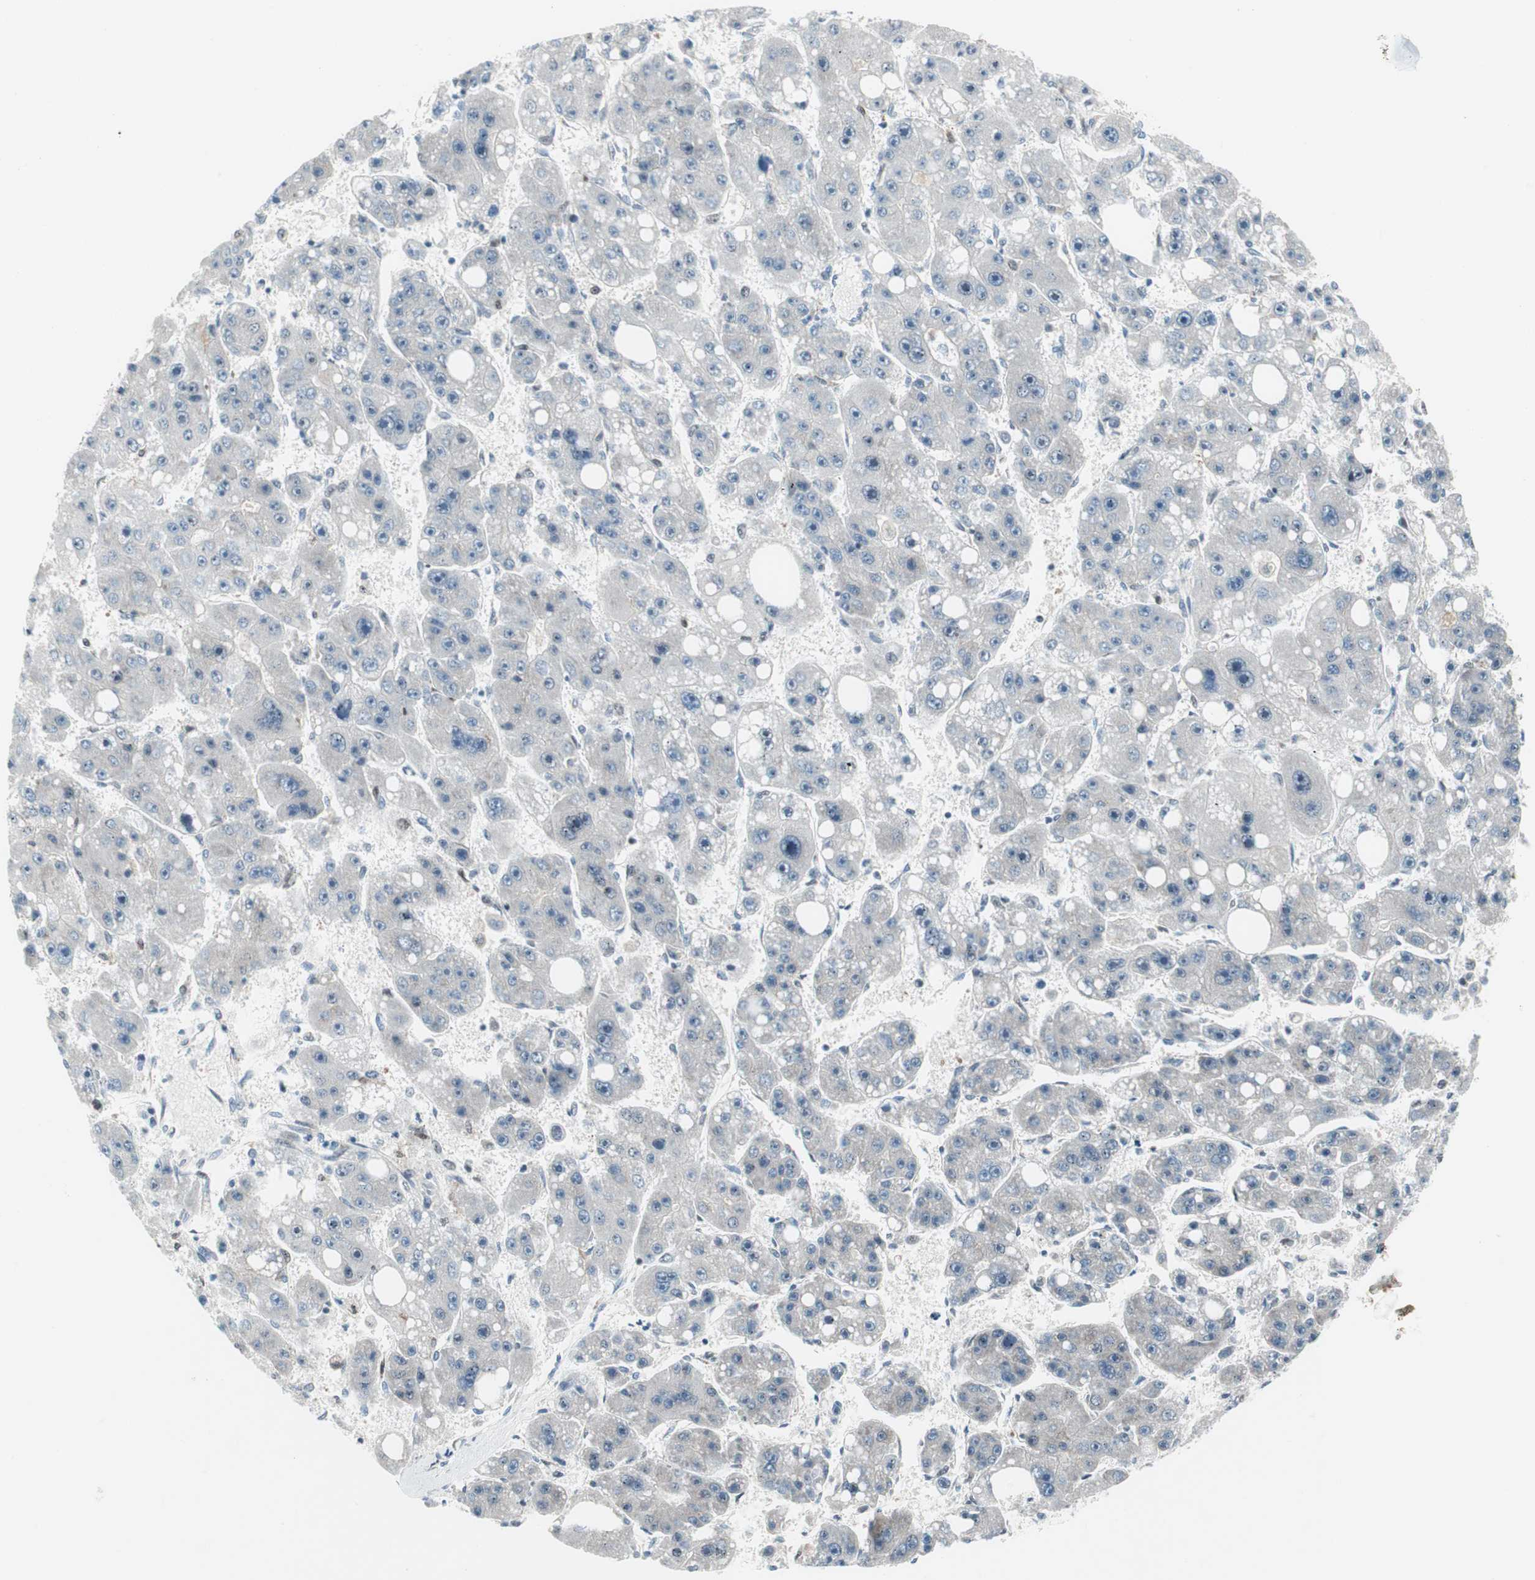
{"staining": {"intensity": "negative", "quantity": "none", "location": "none"}, "tissue": "liver cancer", "cell_type": "Tumor cells", "image_type": "cancer", "snomed": [{"axis": "morphology", "description": "Carcinoma, Hepatocellular, NOS"}, {"axis": "topography", "description": "Liver"}], "caption": "Tumor cells show no significant staining in liver cancer.", "gene": "RGS10", "patient": {"sex": "female", "age": 61}}